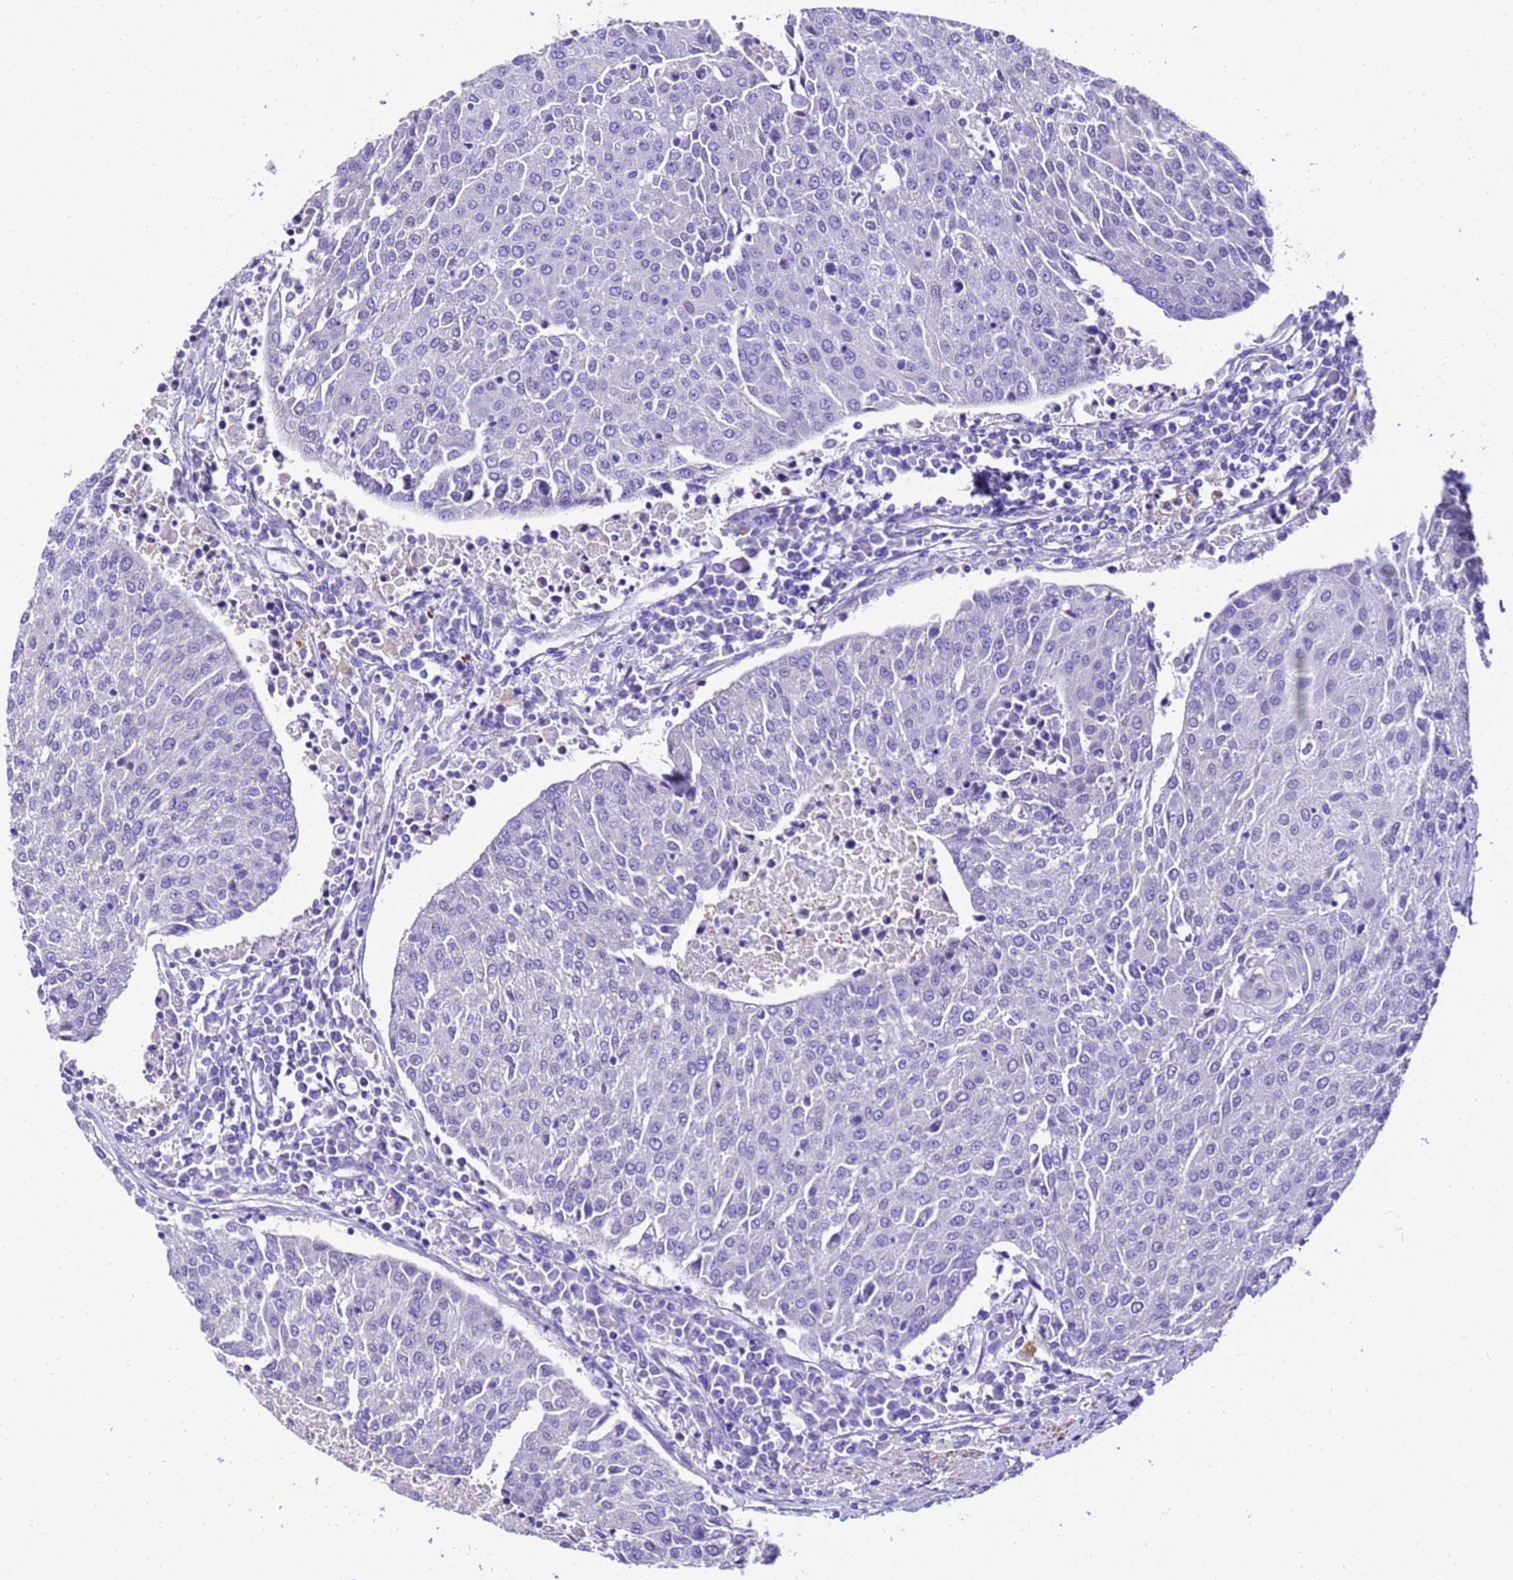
{"staining": {"intensity": "negative", "quantity": "none", "location": "none"}, "tissue": "urothelial cancer", "cell_type": "Tumor cells", "image_type": "cancer", "snomed": [{"axis": "morphology", "description": "Urothelial carcinoma, High grade"}, {"axis": "topography", "description": "Urinary bladder"}], "caption": "Tumor cells show no significant expression in urothelial carcinoma (high-grade).", "gene": "HSPB6", "patient": {"sex": "female", "age": 85}}